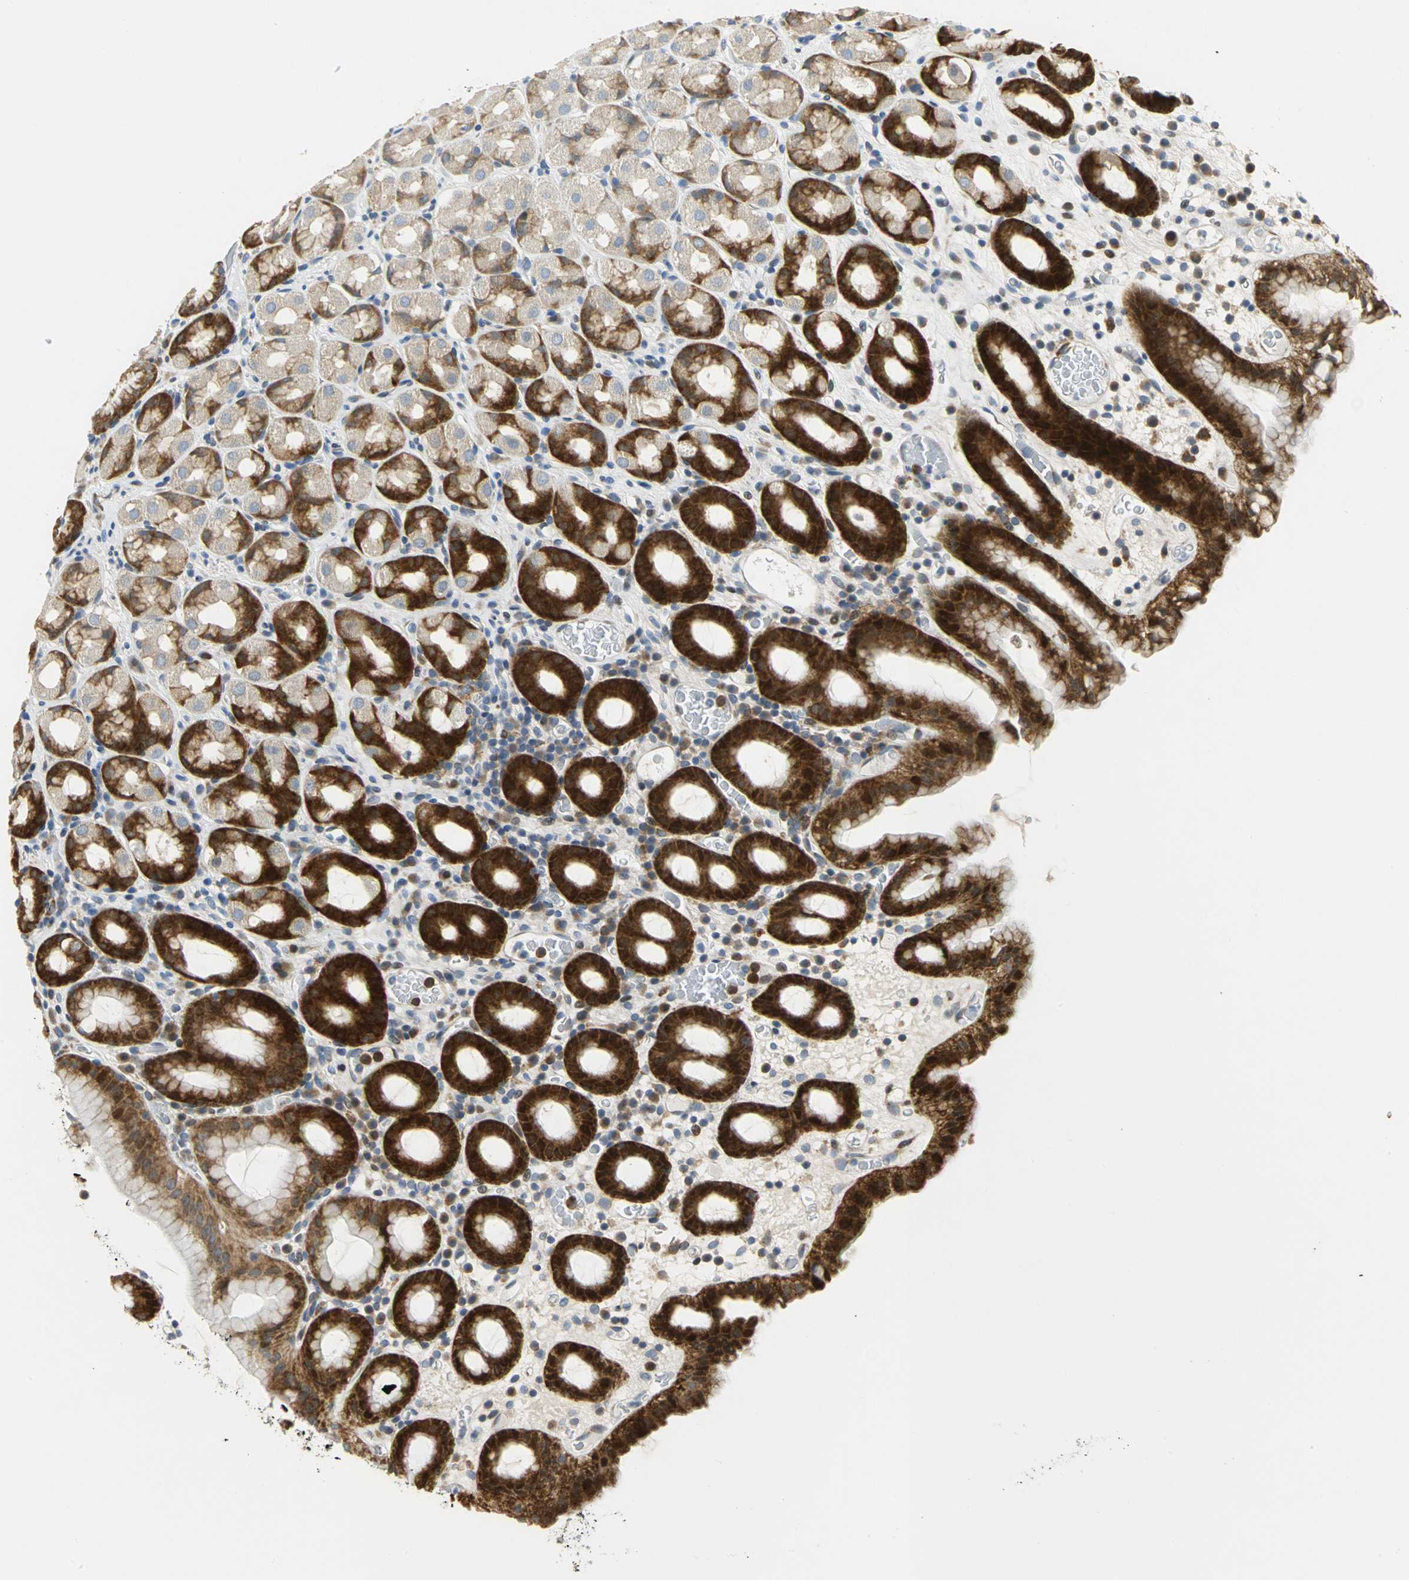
{"staining": {"intensity": "strong", "quantity": ">75%", "location": "cytoplasmic/membranous,nuclear"}, "tissue": "stomach", "cell_type": "Glandular cells", "image_type": "normal", "snomed": [{"axis": "morphology", "description": "Normal tissue, NOS"}, {"axis": "topography", "description": "Stomach, upper"}], "caption": "This is an image of IHC staining of benign stomach, which shows strong staining in the cytoplasmic/membranous,nuclear of glandular cells.", "gene": "YBX1", "patient": {"sex": "male", "age": 68}}